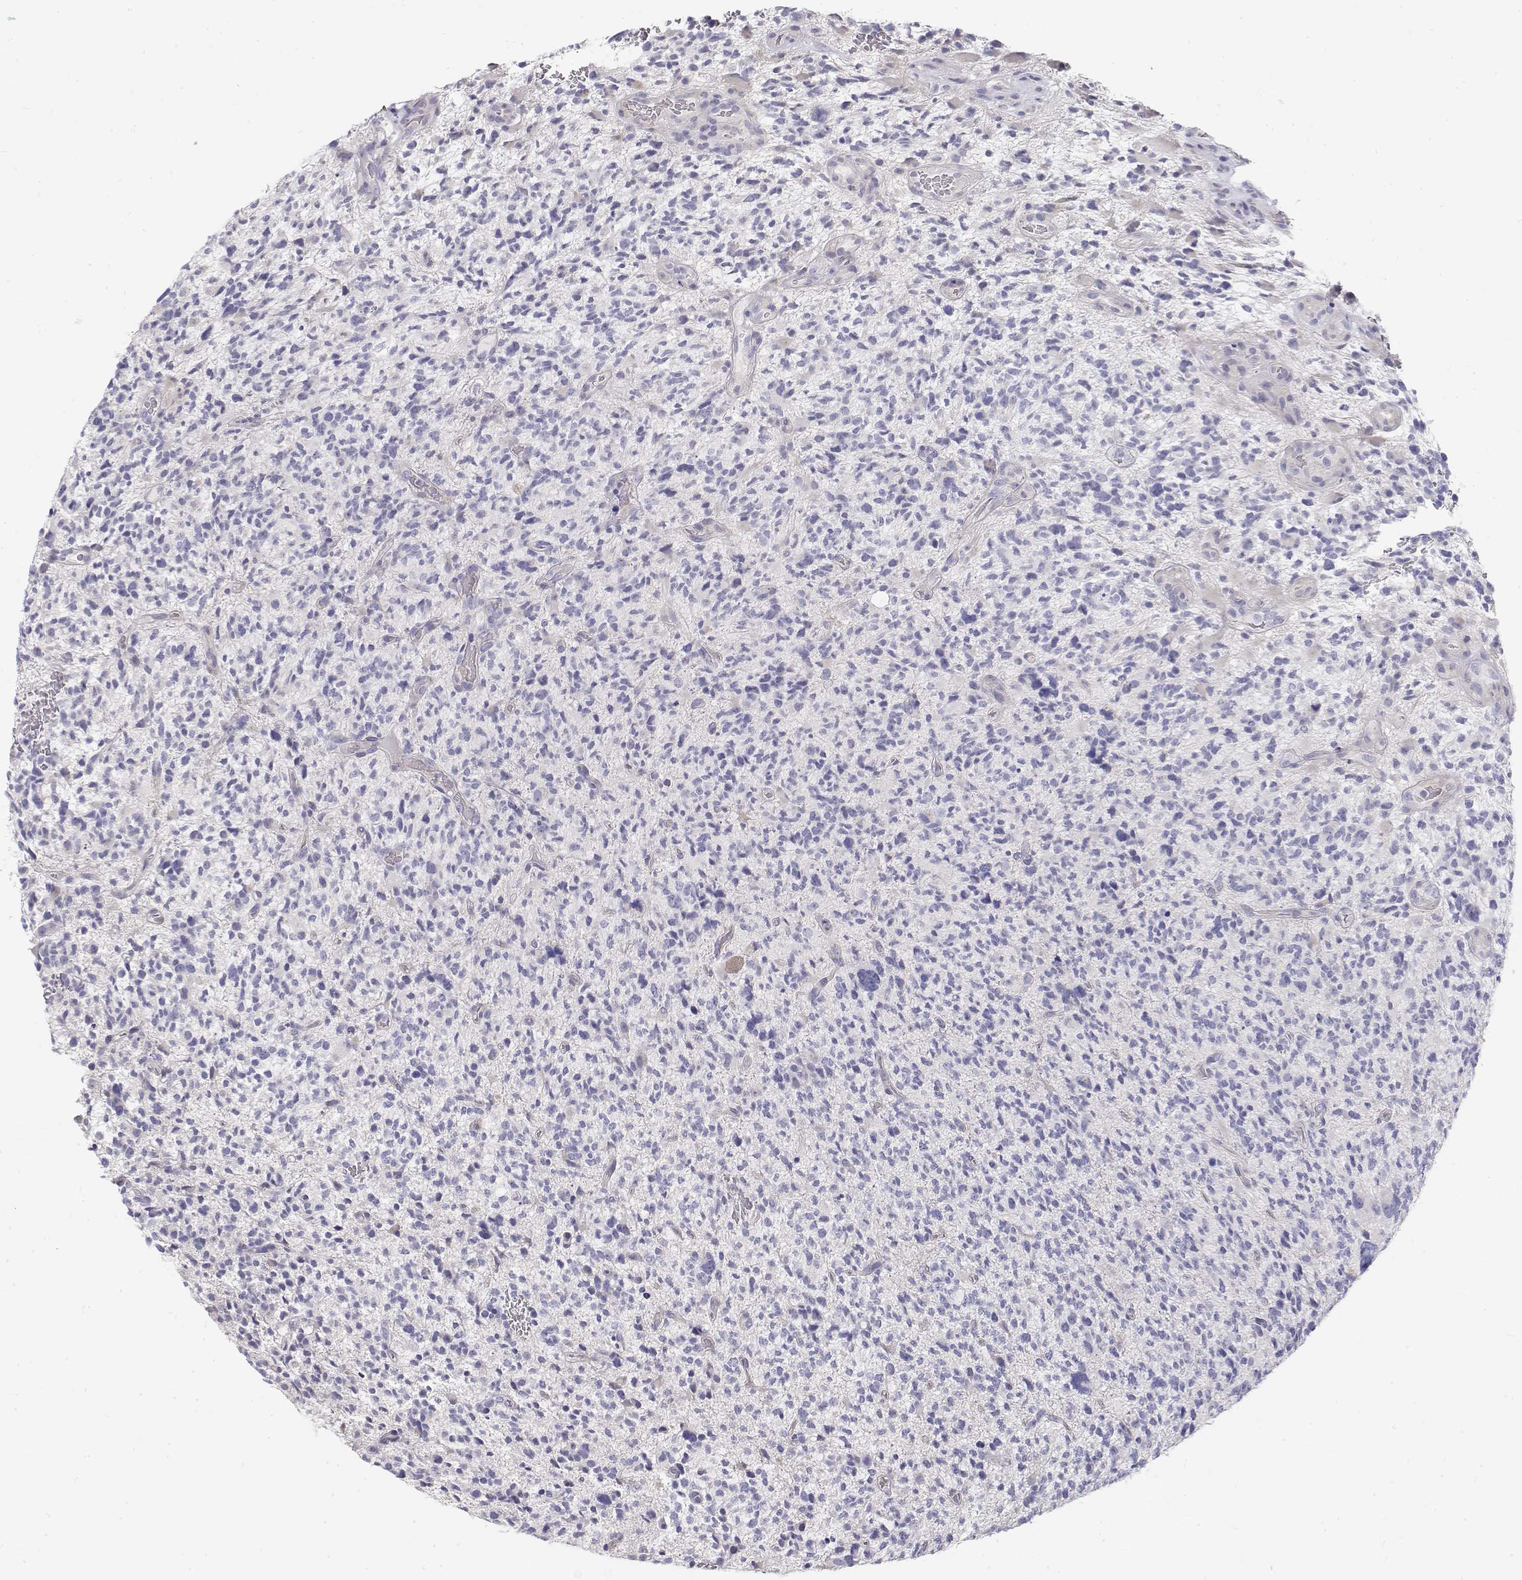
{"staining": {"intensity": "negative", "quantity": "none", "location": "none"}, "tissue": "glioma", "cell_type": "Tumor cells", "image_type": "cancer", "snomed": [{"axis": "morphology", "description": "Glioma, malignant, High grade"}, {"axis": "topography", "description": "Brain"}], "caption": "DAB immunohistochemical staining of human malignant high-grade glioma displays no significant positivity in tumor cells.", "gene": "MISP", "patient": {"sex": "female", "age": 71}}